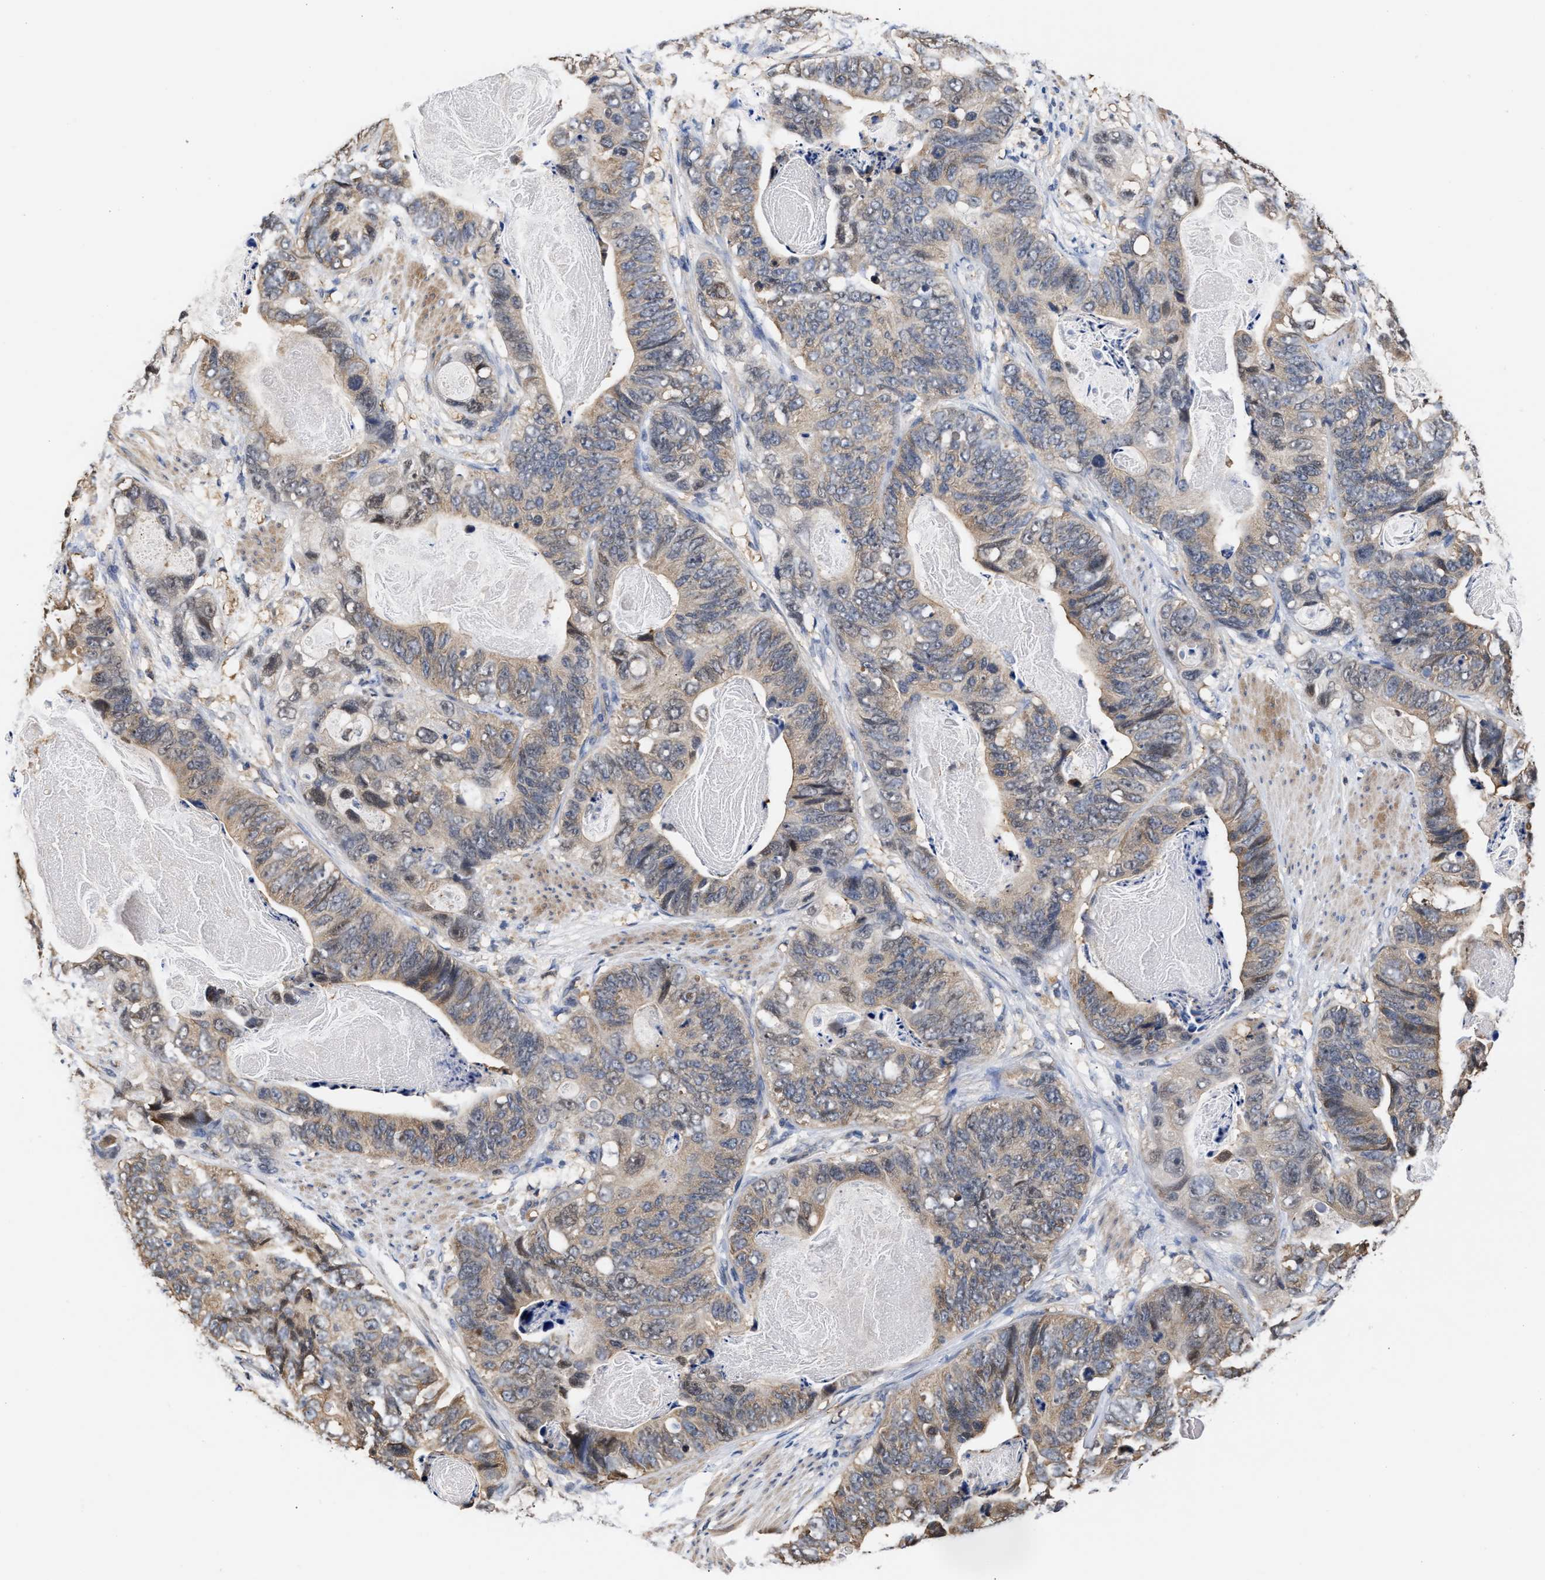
{"staining": {"intensity": "weak", "quantity": ">75%", "location": "cytoplasmic/membranous"}, "tissue": "stomach cancer", "cell_type": "Tumor cells", "image_type": "cancer", "snomed": [{"axis": "morphology", "description": "Adenocarcinoma, NOS"}, {"axis": "topography", "description": "Stomach"}], "caption": "Human stomach cancer (adenocarcinoma) stained for a protein (brown) displays weak cytoplasmic/membranous positive expression in approximately >75% of tumor cells.", "gene": "KLHDC1", "patient": {"sex": "female", "age": 89}}